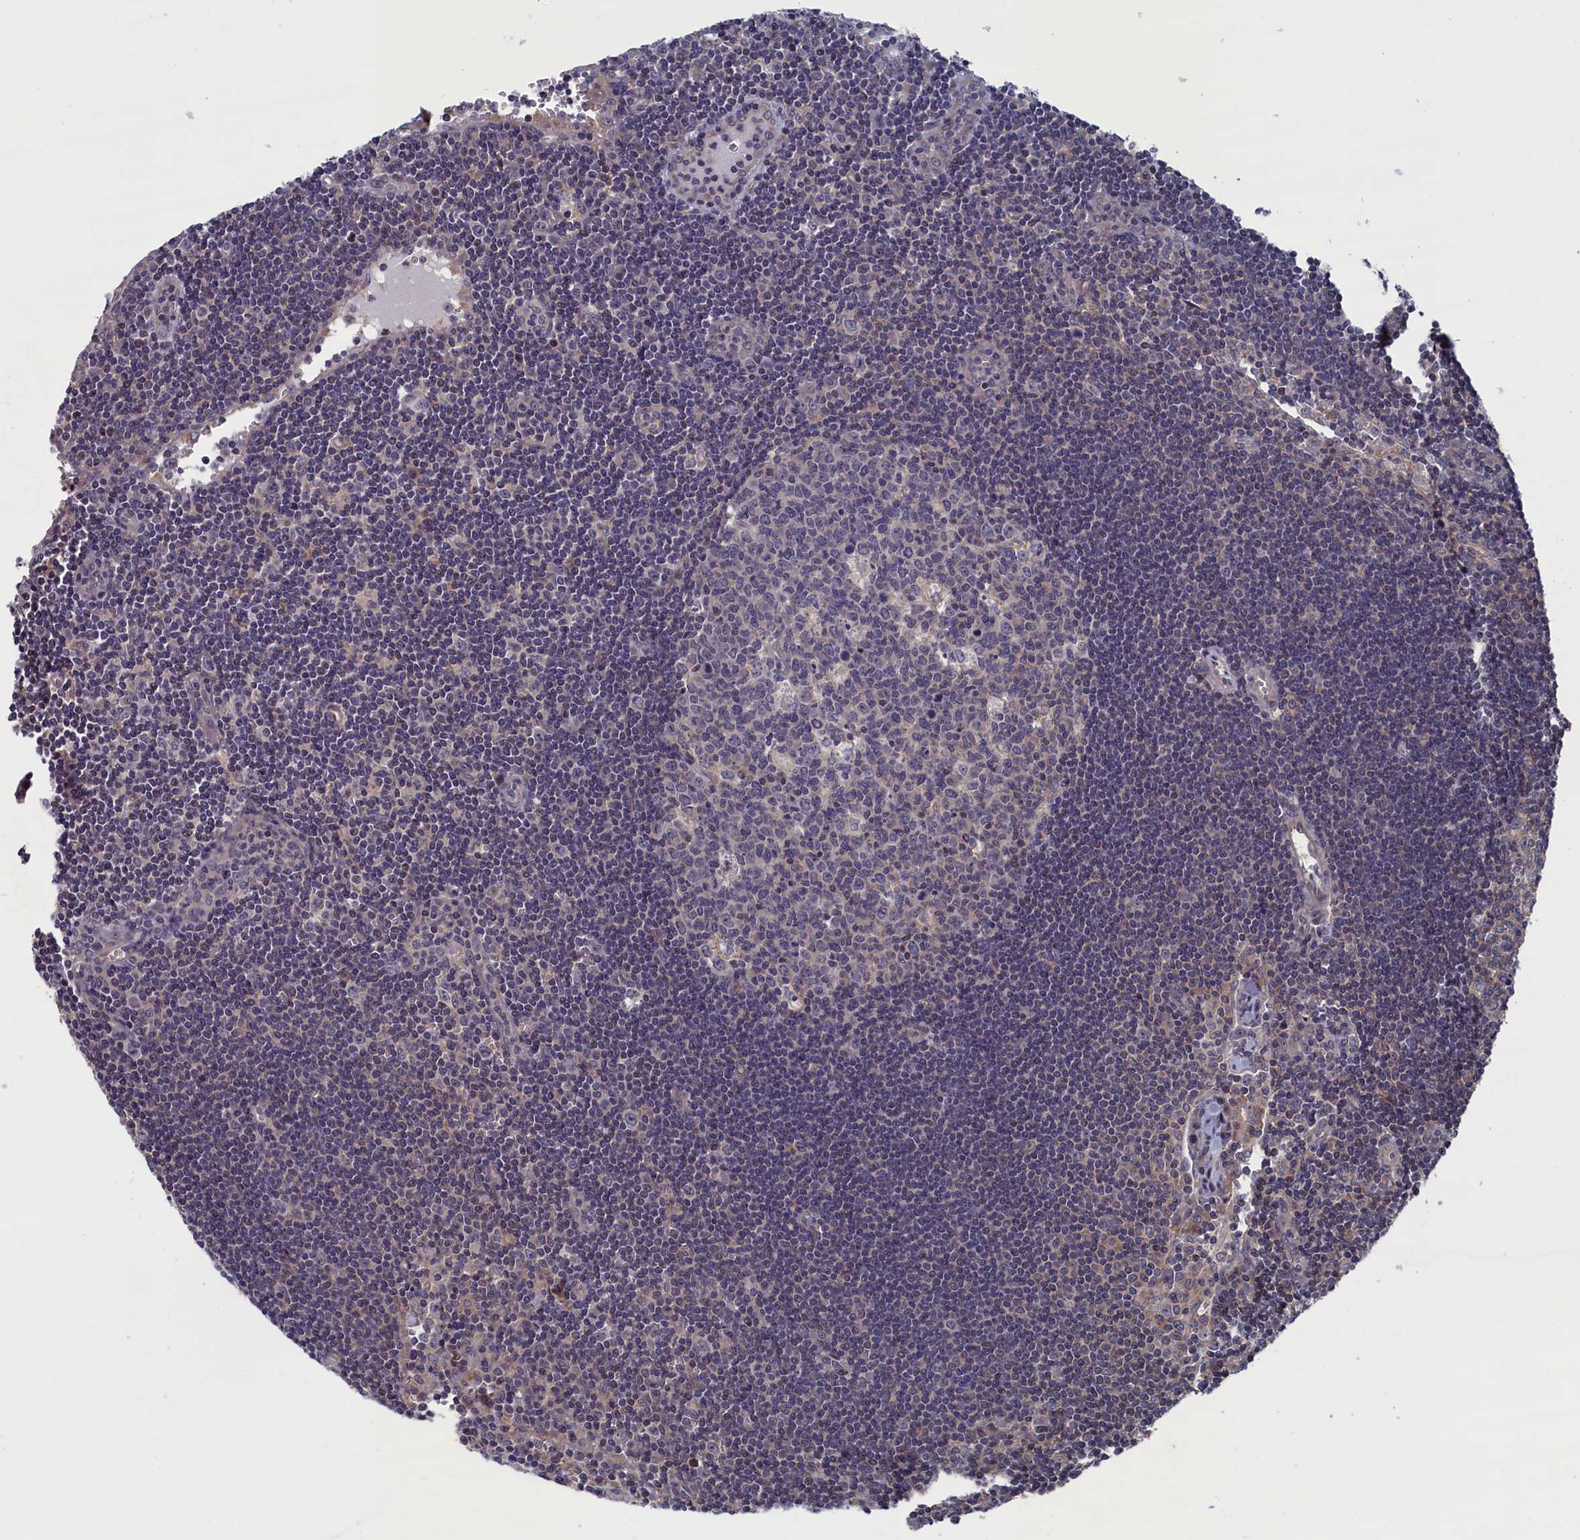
{"staining": {"intensity": "negative", "quantity": "none", "location": "none"}, "tissue": "lymph node", "cell_type": "Germinal center cells", "image_type": "normal", "snomed": [{"axis": "morphology", "description": "Normal tissue, NOS"}, {"axis": "topography", "description": "Lymph node"}], "caption": "High power microscopy micrograph of an IHC photomicrograph of benign lymph node, revealing no significant staining in germinal center cells.", "gene": "SPATA13", "patient": {"sex": "female", "age": 32}}